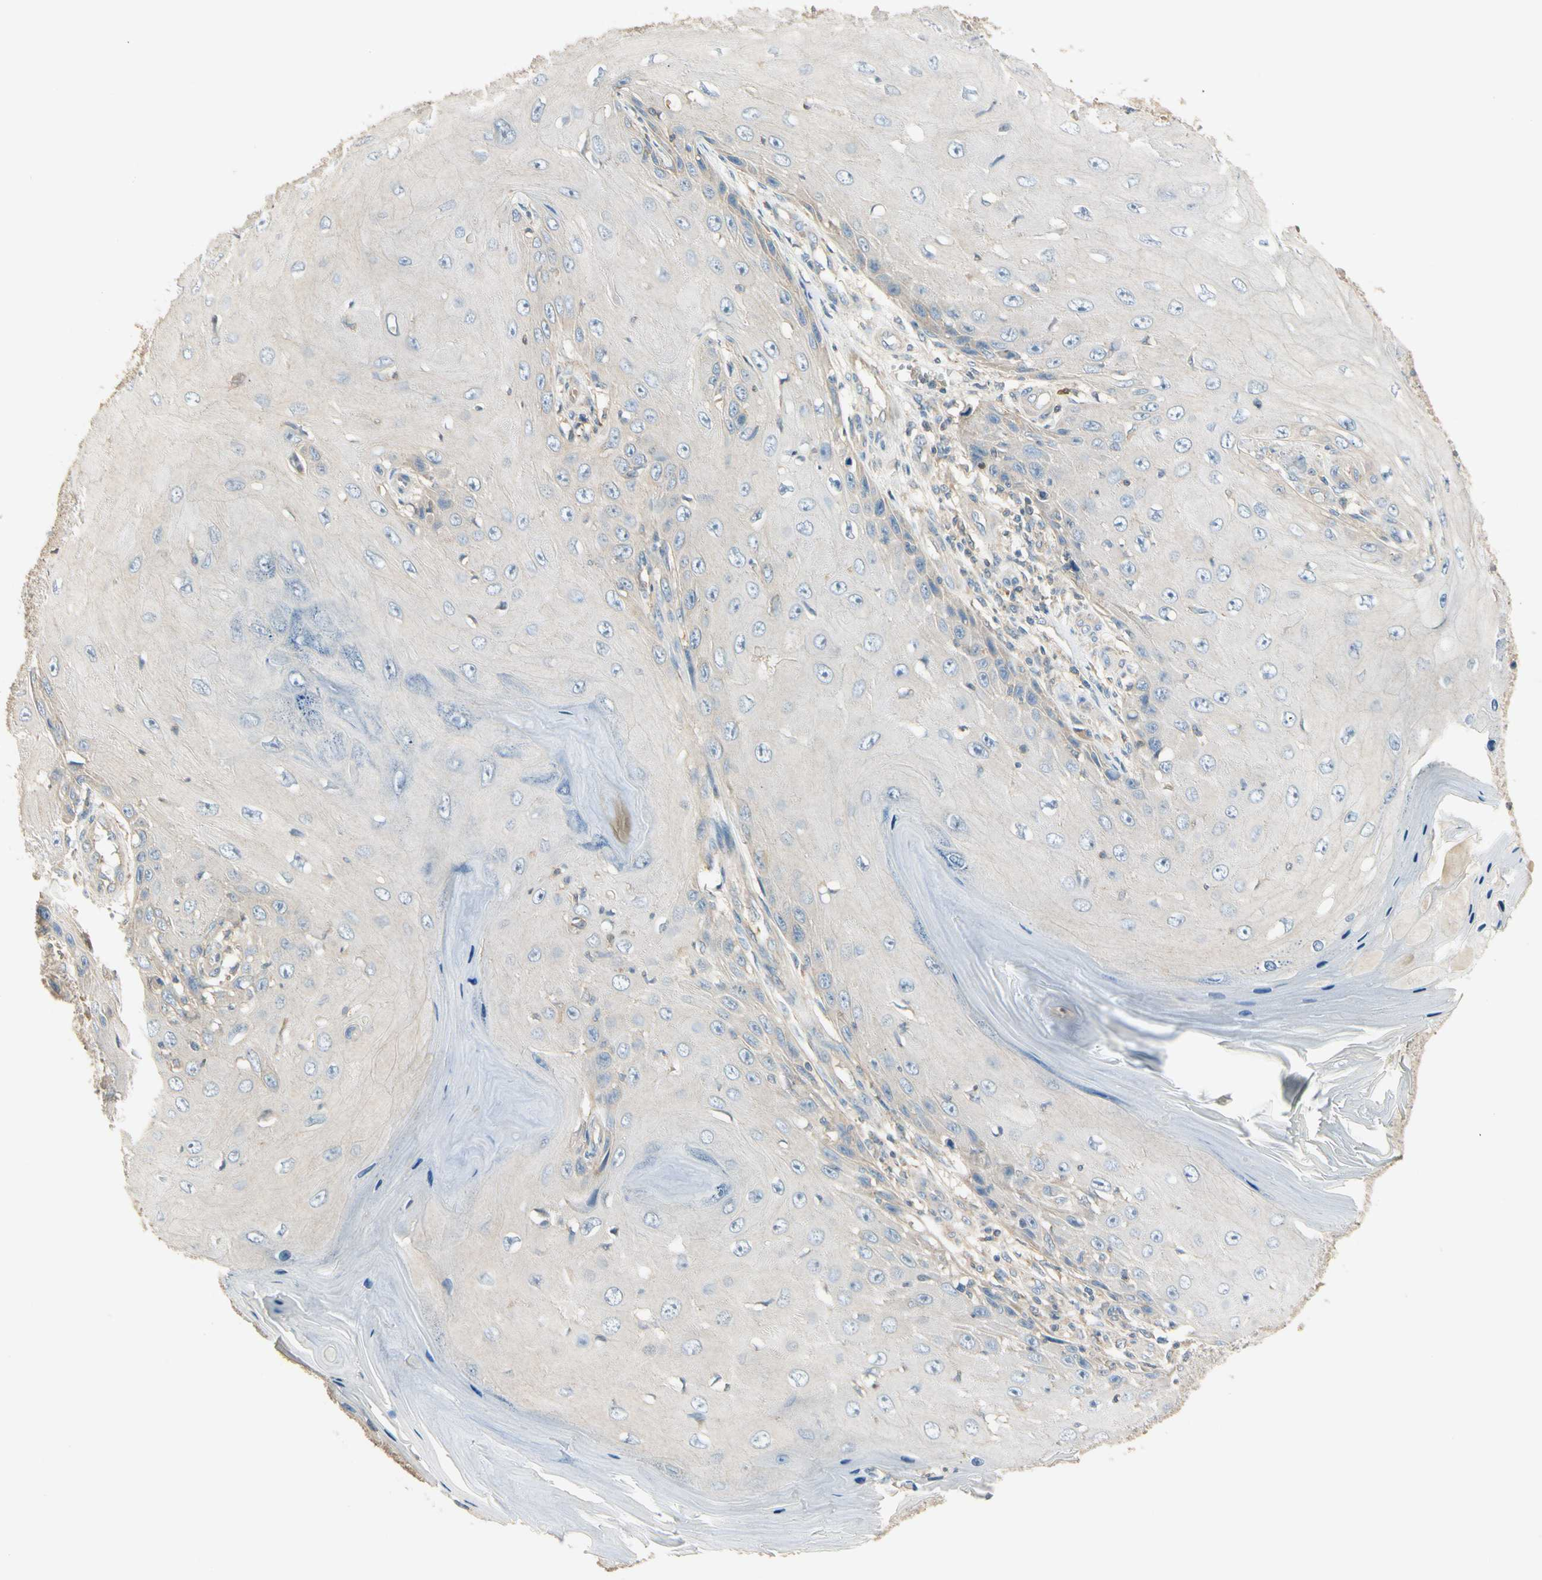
{"staining": {"intensity": "negative", "quantity": "none", "location": "none"}, "tissue": "skin cancer", "cell_type": "Tumor cells", "image_type": "cancer", "snomed": [{"axis": "morphology", "description": "Squamous cell carcinoma, NOS"}, {"axis": "topography", "description": "Skin"}], "caption": "Human skin squamous cell carcinoma stained for a protein using immunohistochemistry (IHC) demonstrates no staining in tumor cells.", "gene": "PLXNA1", "patient": {"sex": "female", "age": 73}}